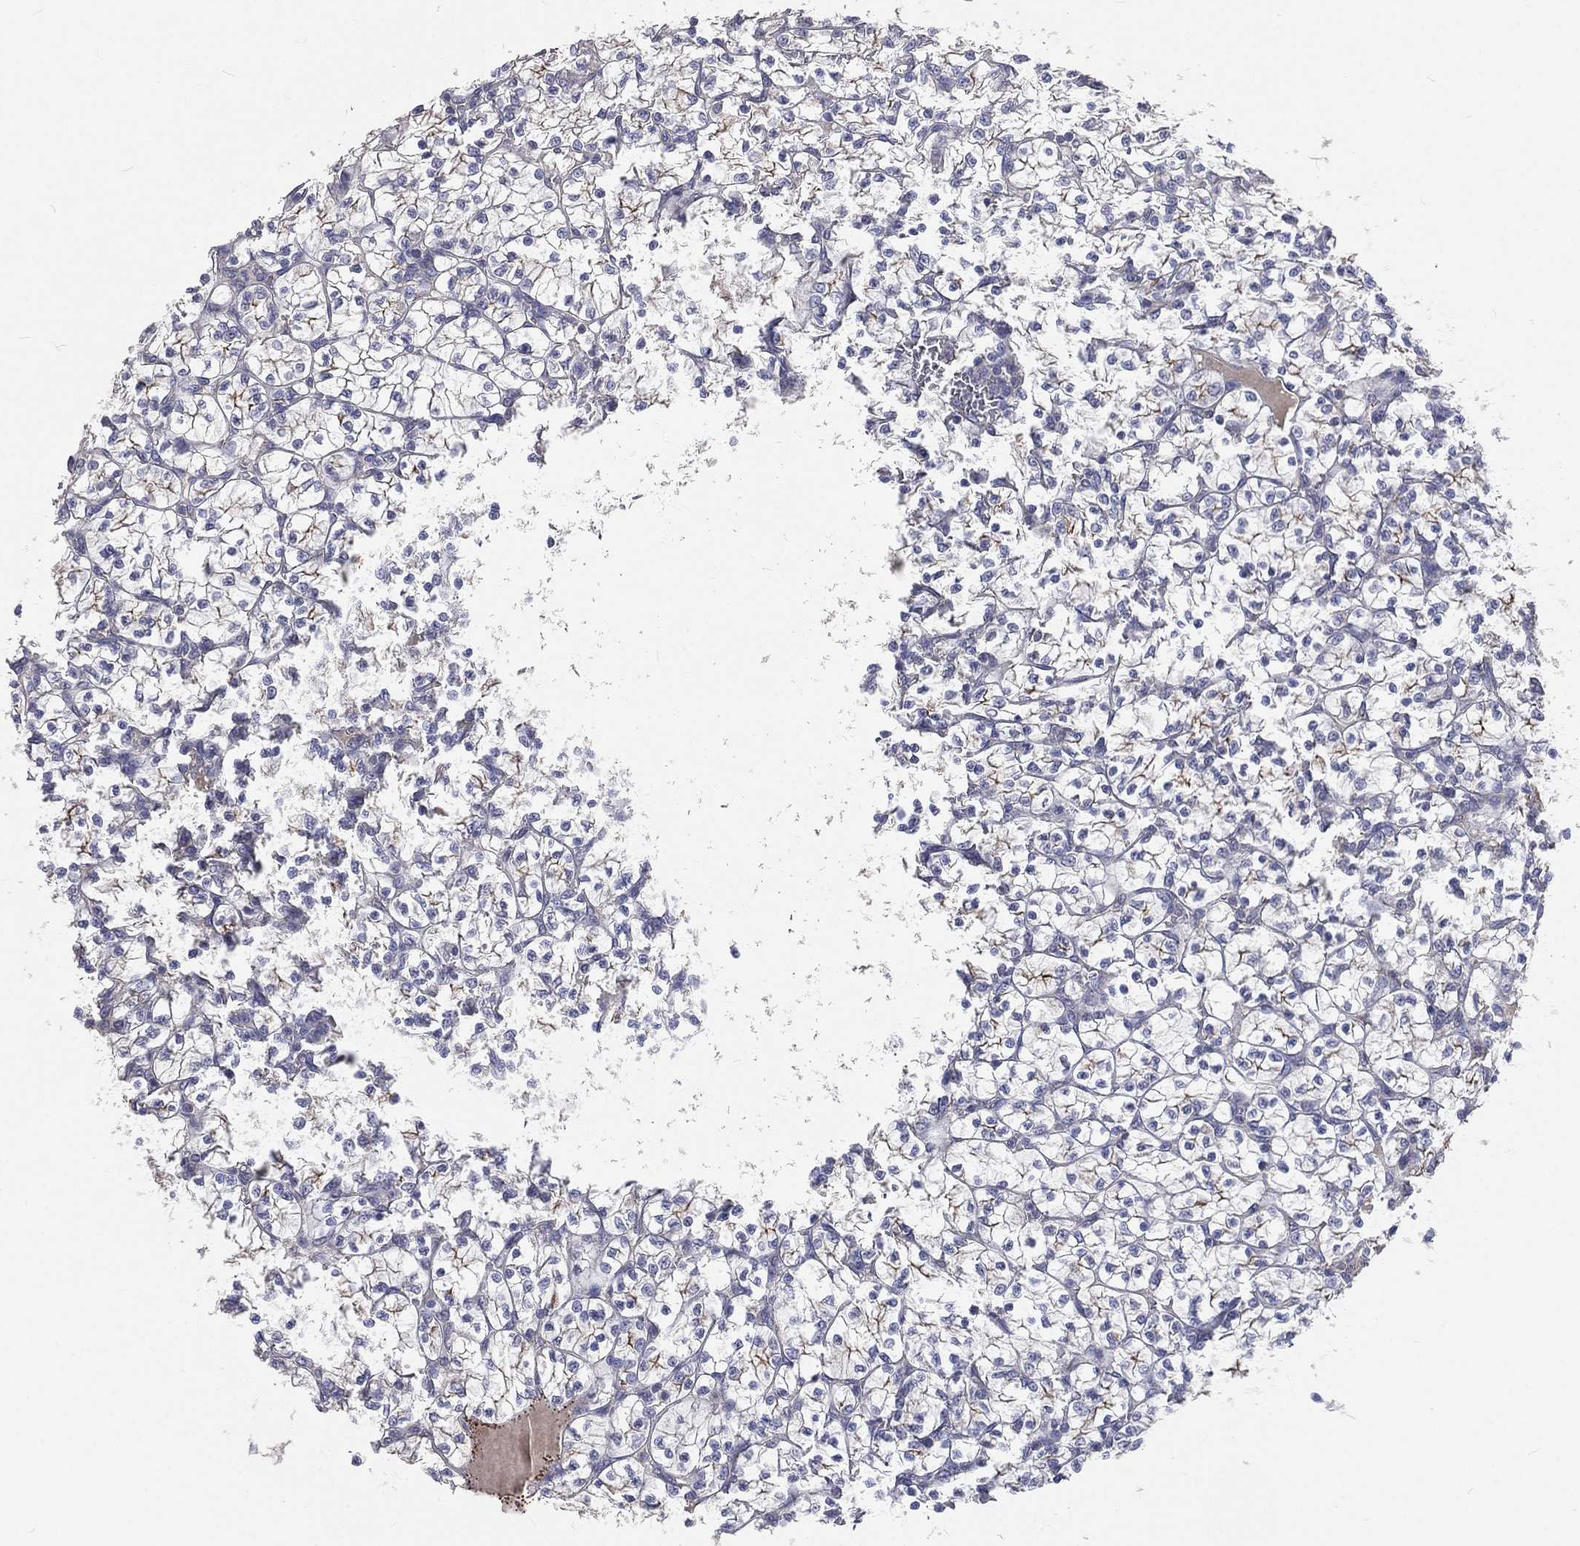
{"staining": {"intensity": "negative", "quantity": "none", "location": "none"}, "tissue": "renal cancer", "cell_type": "Tumor cells", "image_type": "cancer", "snomed": [{"axis": "morphology", "description": "Adenocarcinoma, NOS"}, {"axis": "topography", "description": "Kidney"}], "caption": "IHC photomicrograph of neoplastic tissue: renal adenocarcinoma stained with DAB (3,3'-diaminobenzidine) displays no significant protein expression in tumor cells. (Brightfield microscopy of DAB (3,3'-diaminobenzidine) immunohistochemistry (IHC) at high magnification).", "gene": "CROCC", "patient": {"sex": "female", "age": 89}}